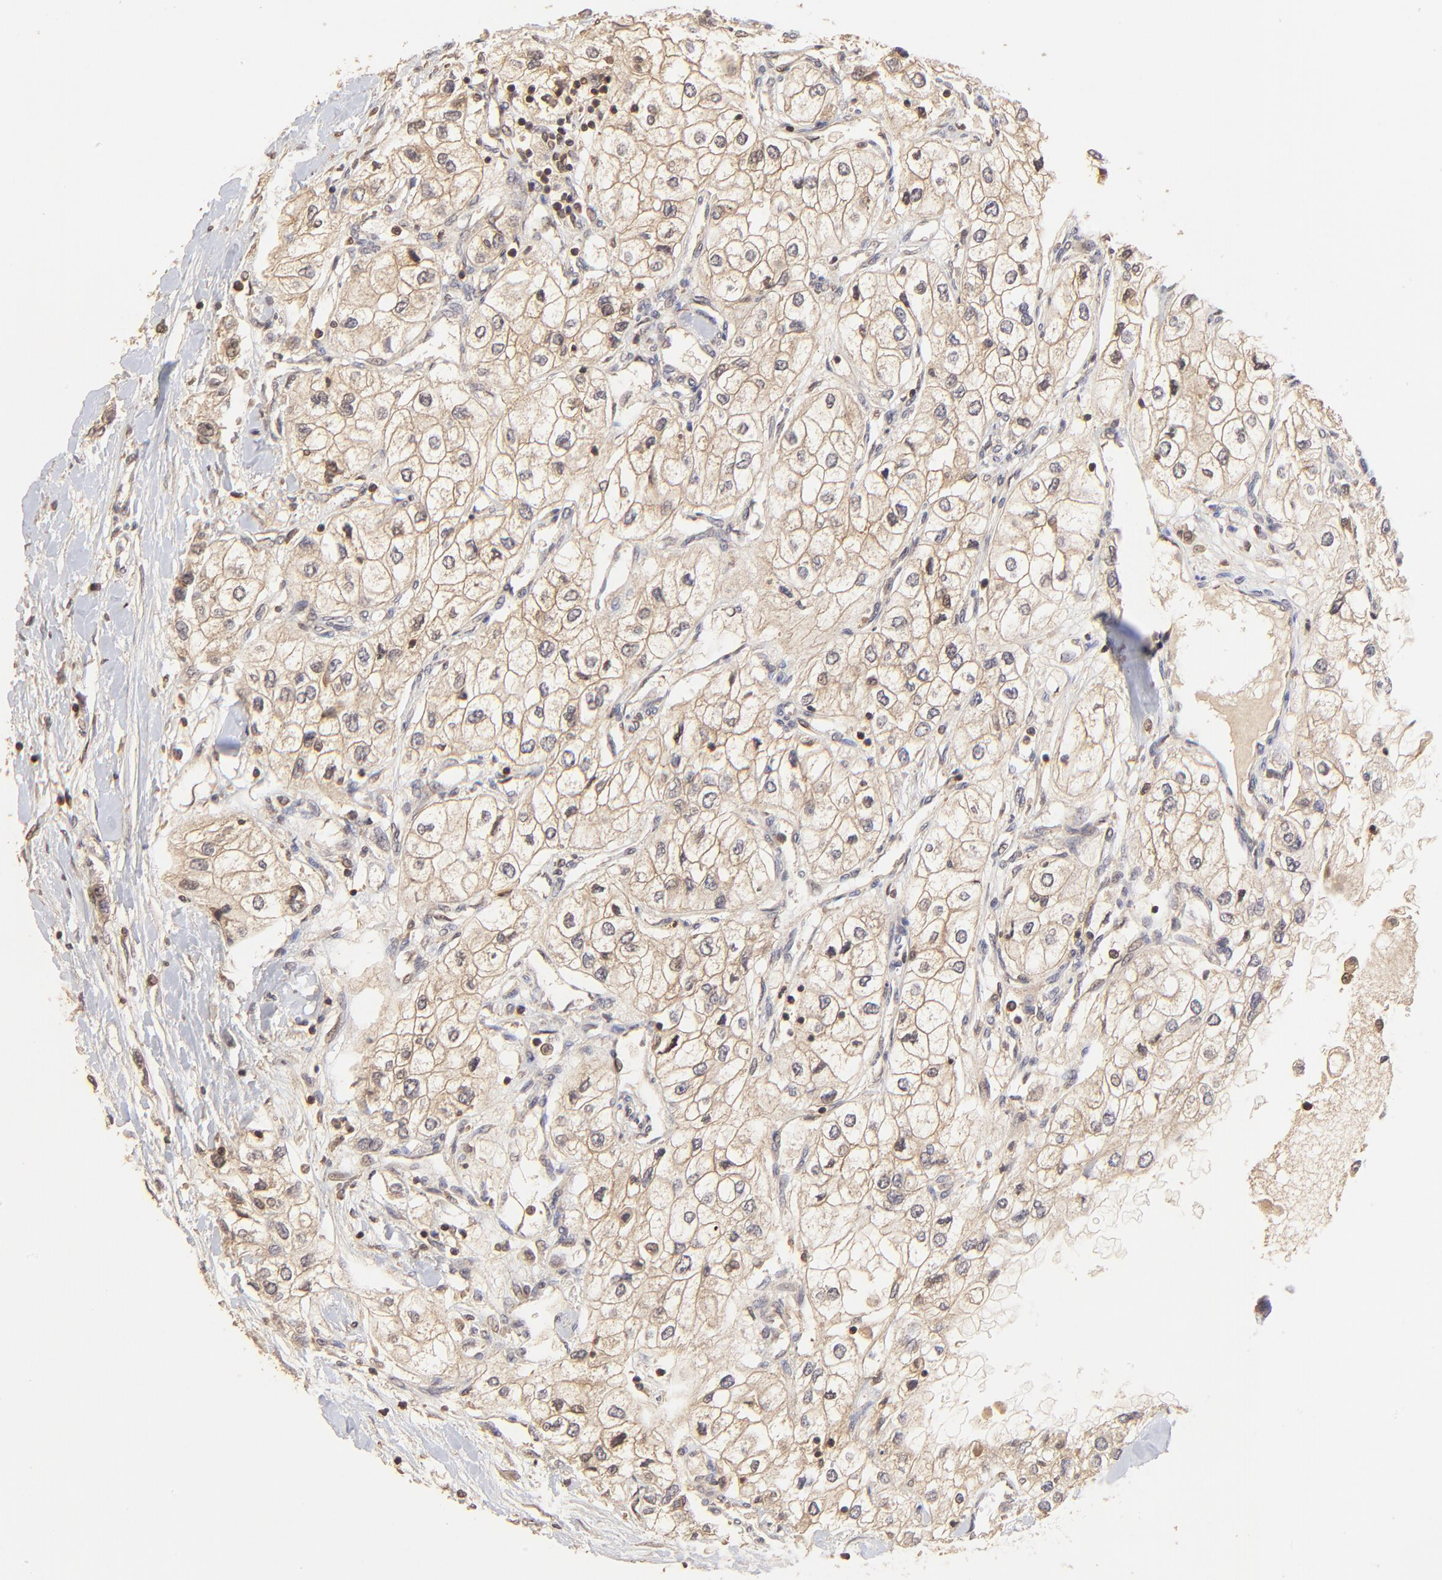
{"staining": {"intensity": "moderate", "quantity": ">75%", "location": "cytoplasmic/membranous"}, "tissue": "renal cancer", "cell_type": "Tumor cells", "image_type": "cancer", "snomed": [{"axis": "morphology", "description": "Adenocarcinoma, NOS"}, {"axis": "topography", "description": "Kidney"}], "caption": "A medium amount of moderate cytoplasmic/membranous staining is appreciated in about >75% of tumor cells in adenocarcinoma (renal) tissue.", "gene": "STON2", "patient": {"sex": "male", "age": 57}}